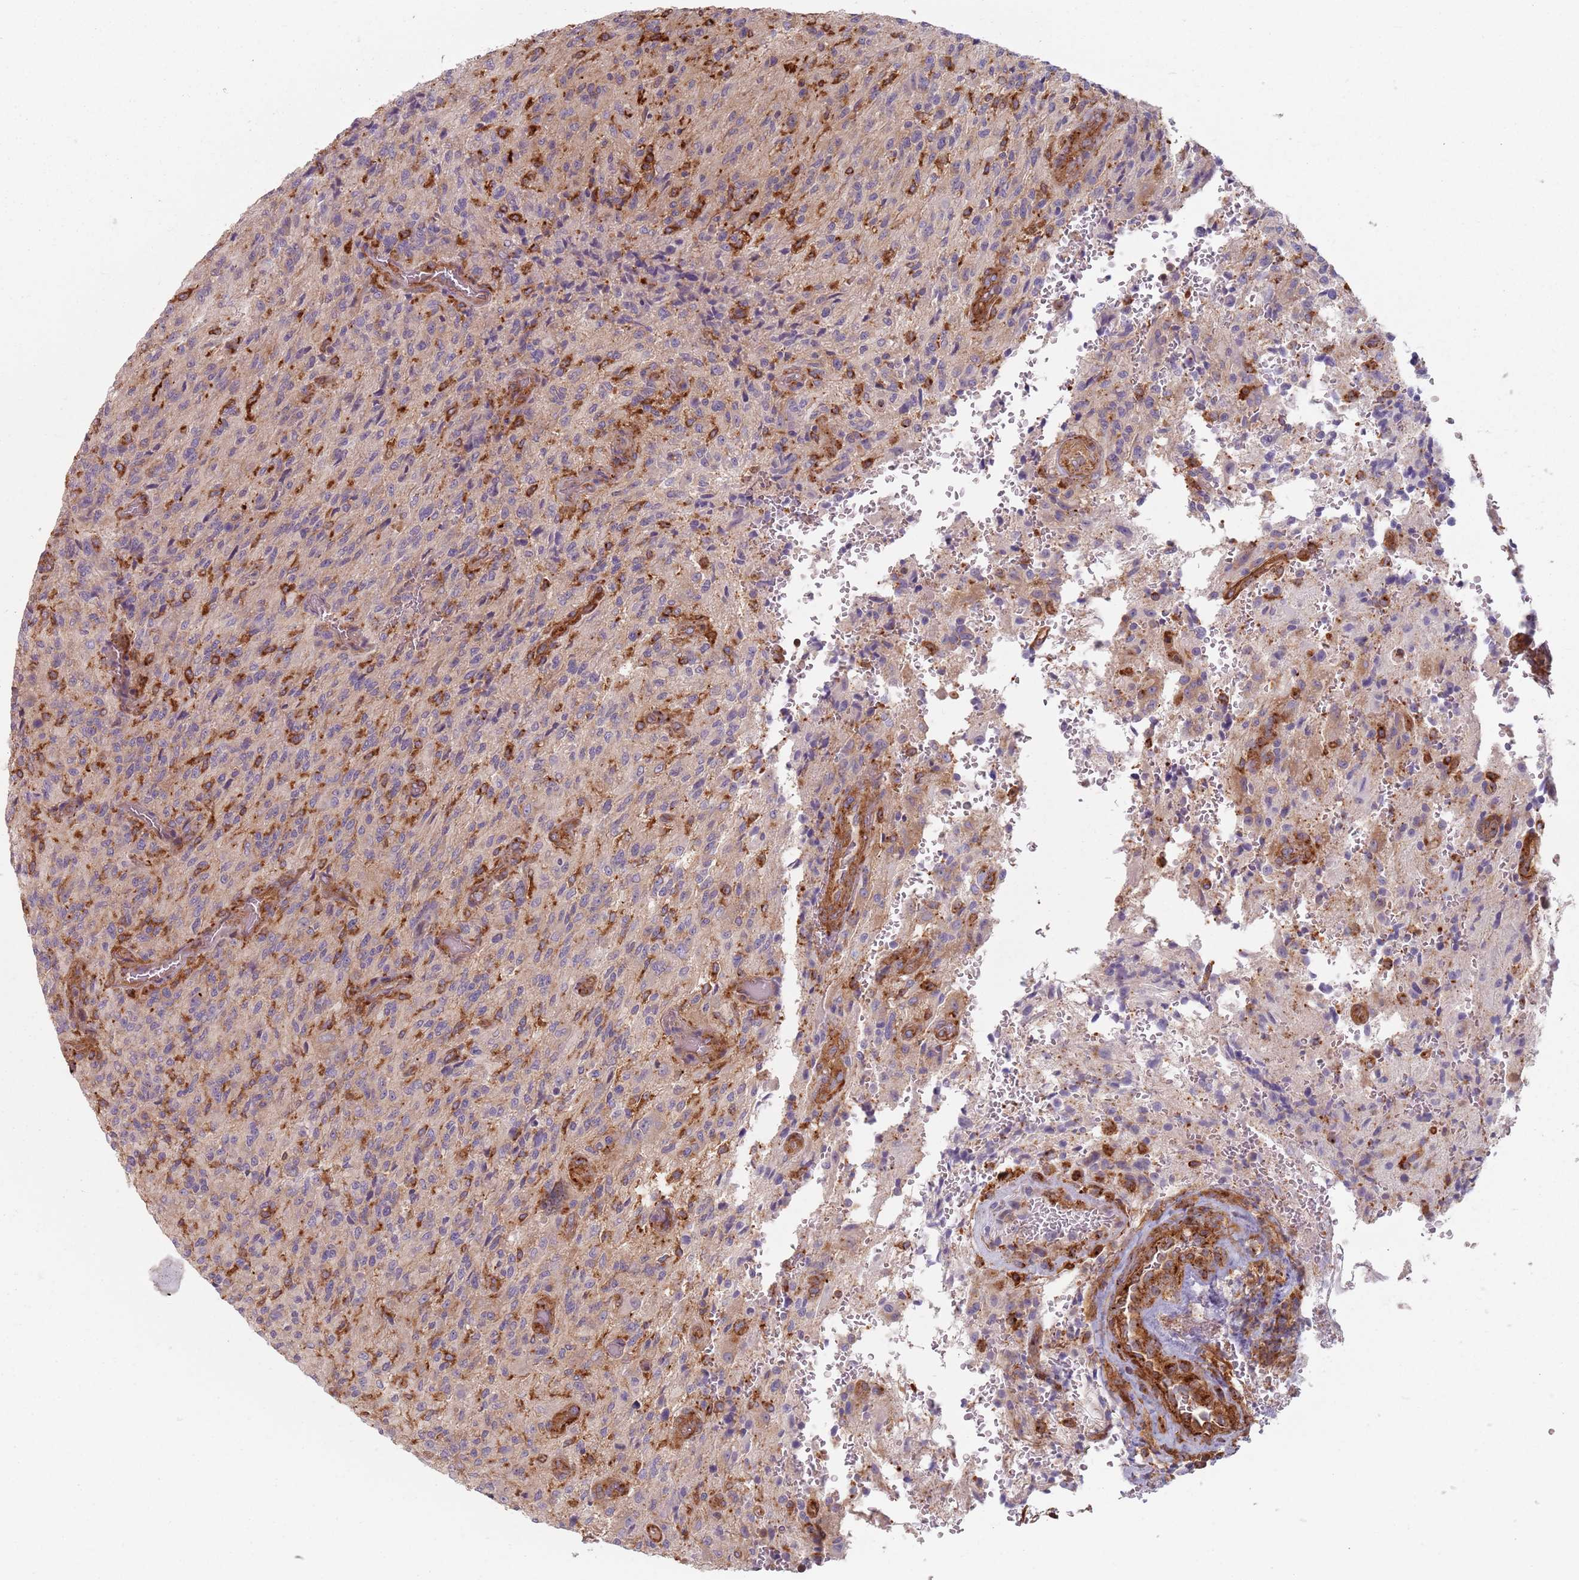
{"staining": {"intensity": "moderate", "quantity": "25%-75%", "location": "cytoplasmic/membranous"}, "tissue": "glioma", "cell_type": "Tumor cells", "image_type": "cancer", "snomed": [{"axis": "morphology", "description": "Normal tissue, NOS"}, {"axis": "morphology", "description": "Glioma, malignant, High grade"}, {"axis": "topography", "description": "Cerebral cortex"}], "caption": "Moderate cytoplasmic/membranous protein positivity is identified in about 25%-75% of tumor cells in glioma. Ihc stains the protein of interest in brown and the nuclei are stained blue.", "gene": "TPD52L2", "patient": {"sex": "male", "age": 56}}